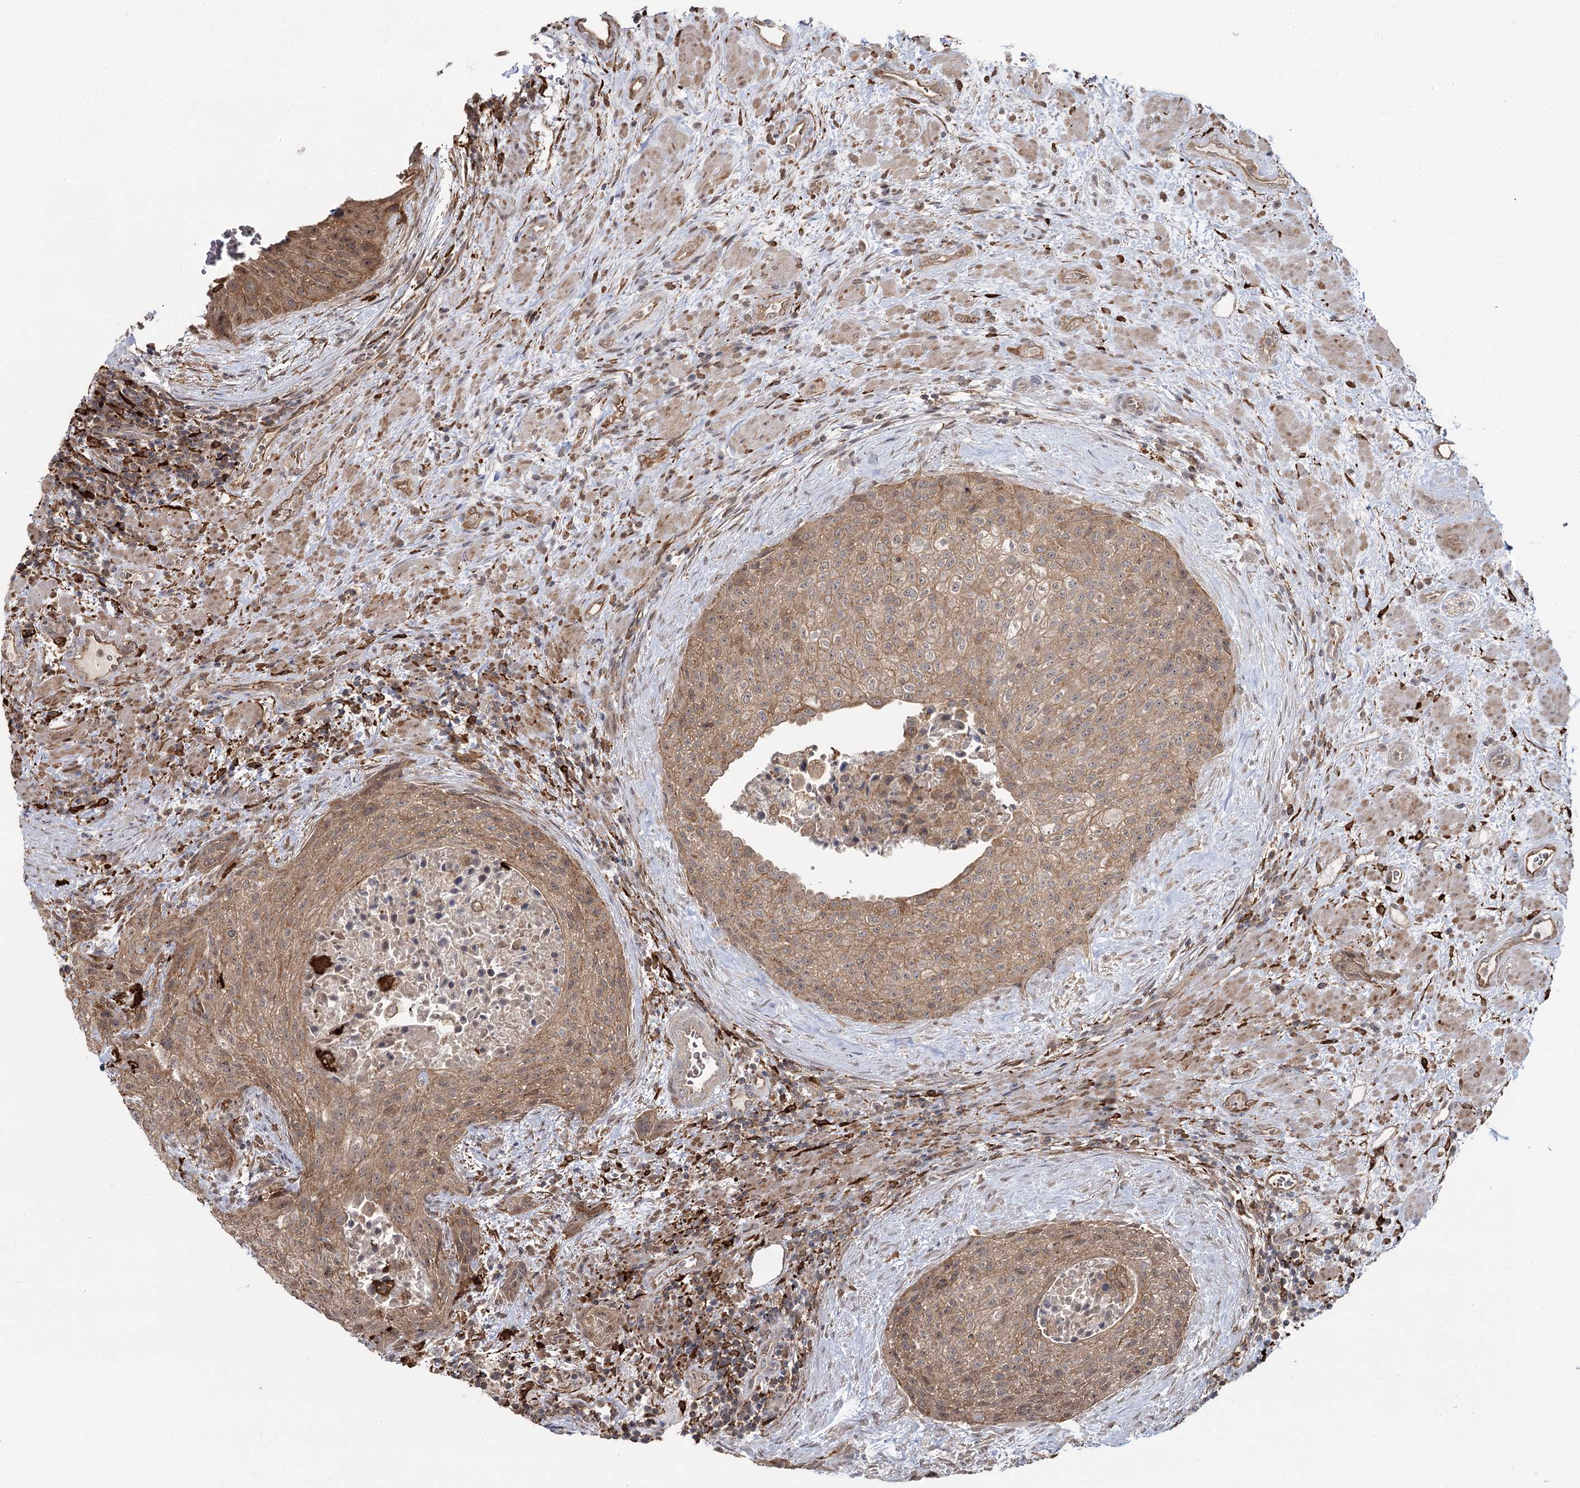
{"staining": {"intensity": "moderate", "quantity": ">75%", "location": "cytoplasmic/membranous"}, "tissue": "urothelial cancer", "cell_type": "Tumor cells", "image_type": "cancer", "snomed": [{"axis": "morphology", "description": "Normal tissue, NOS"}, {"axis": "morphology", "description": "Urothelial carcinoma, NOS"}, {"axis": "topography", "description": "Urinary bladder"}, {"axis": "topography", "description": "Peripheral nerve tissue"}], "caption": "Urothelial cancer stained with a brown dye reveals moderate cytoplasmic/membranous positive positivity in about >75% of tumor cells.", "gene": "WDR44", "patient": {"sex": "male", "age": 35}}